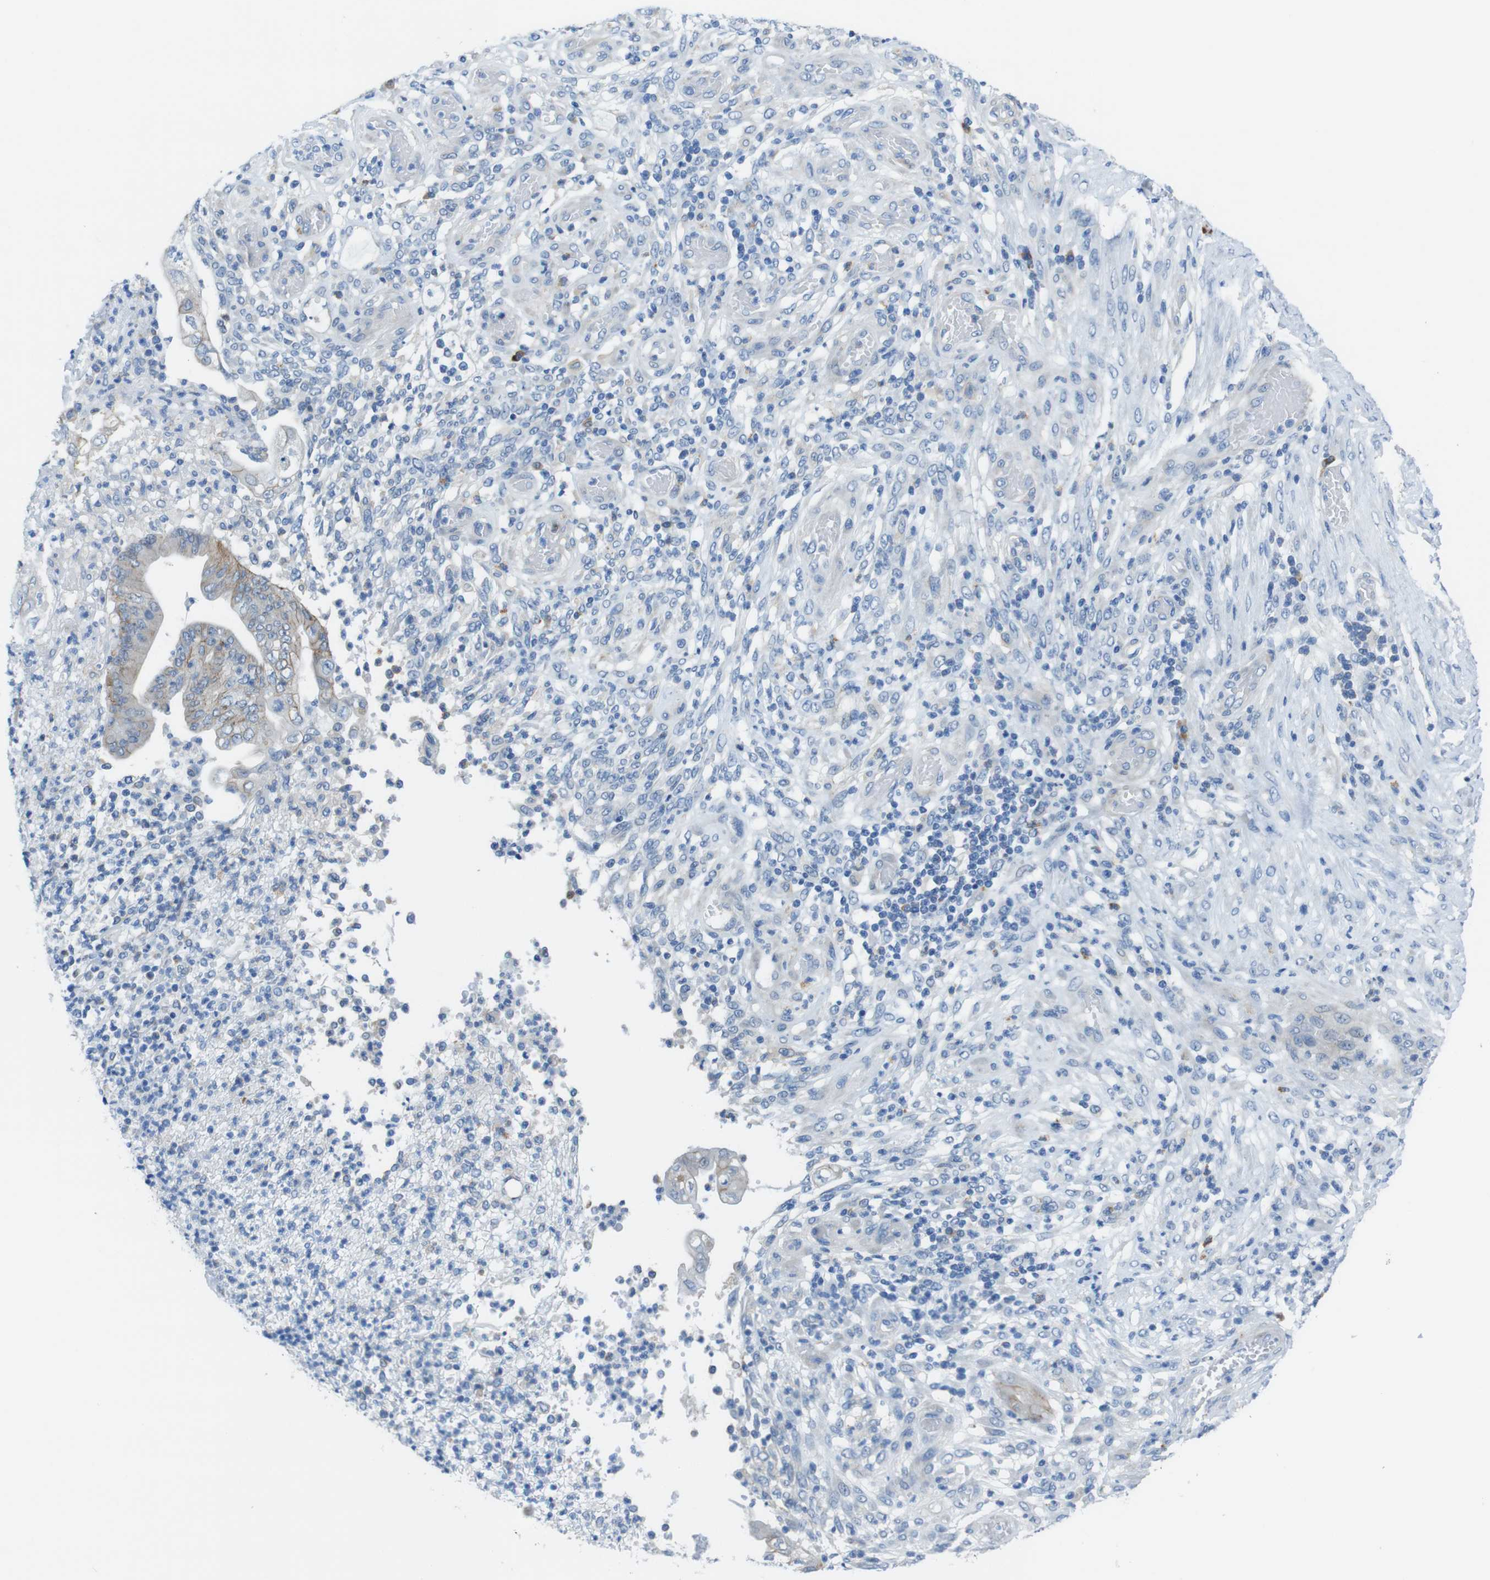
{"staining": {"intensity": "weak", "quantity": "25%-75%", "location": "cytoplasmic/membranous"}, "tissue": "stomach cancer", "cell_type": "Tumor cells", "image_type": "cancer", "snomed": [{"axis": "morphology", "description": "Adenocarcinoma, NOS"}, {"axis": "topography", "description": "Stomach"}], "caption": "IHC photomicrograph of stomach cancer stained for a protein (brown), which reveals low levels of weak cytoplasmic/membranous staining in about 25%-75% of tumor cells.", "gene": "CLMN", "patient": {"sex": "female", "age": 73}}